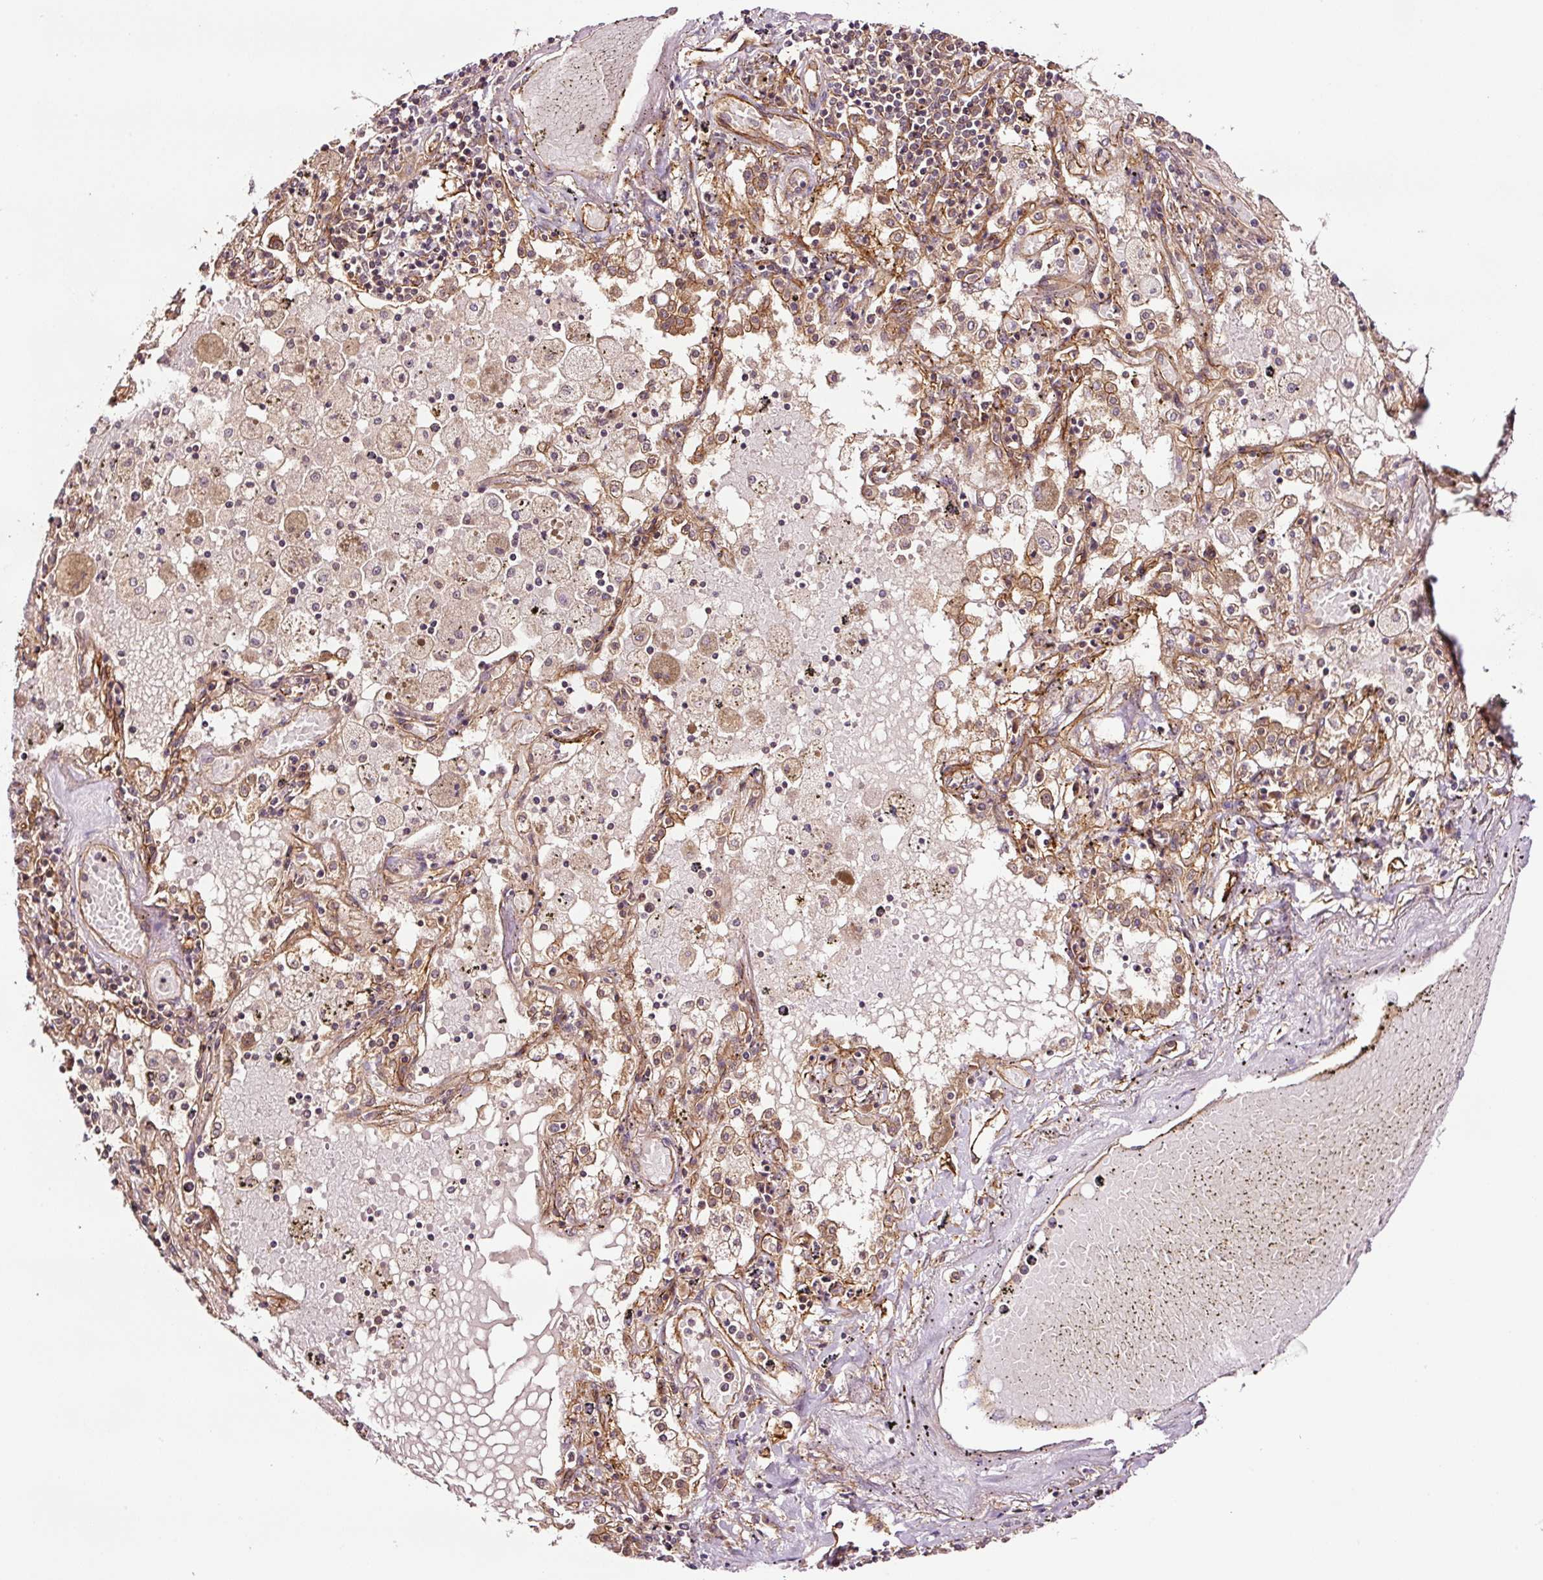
{"staining": {"intensity": "moderate", "quantity": ">75%", "location": "cytoplasmic/membranous"}, "tissue": "lung cancer", "cell_type": "Tumor cells", "image_type": "cancer", "snomed": [{"axis": "morphology", "description": "Squamous cell carcinoma, NOS"}, {"axis": "topography", "description": "Lung"}], "caption": "Squamous cell carcinoma (lung) was stained to show a protein in brown. There is medium levels of moderate cytoplasmic/membranous staining in approximately >75% of tumor cells. (Stains: DAB in brown, nuclei in blue, Microscopy: brightfield microscopy at high magnification).", "gene": "METAP1", "patient": {"sex": "male", "age": 65}}